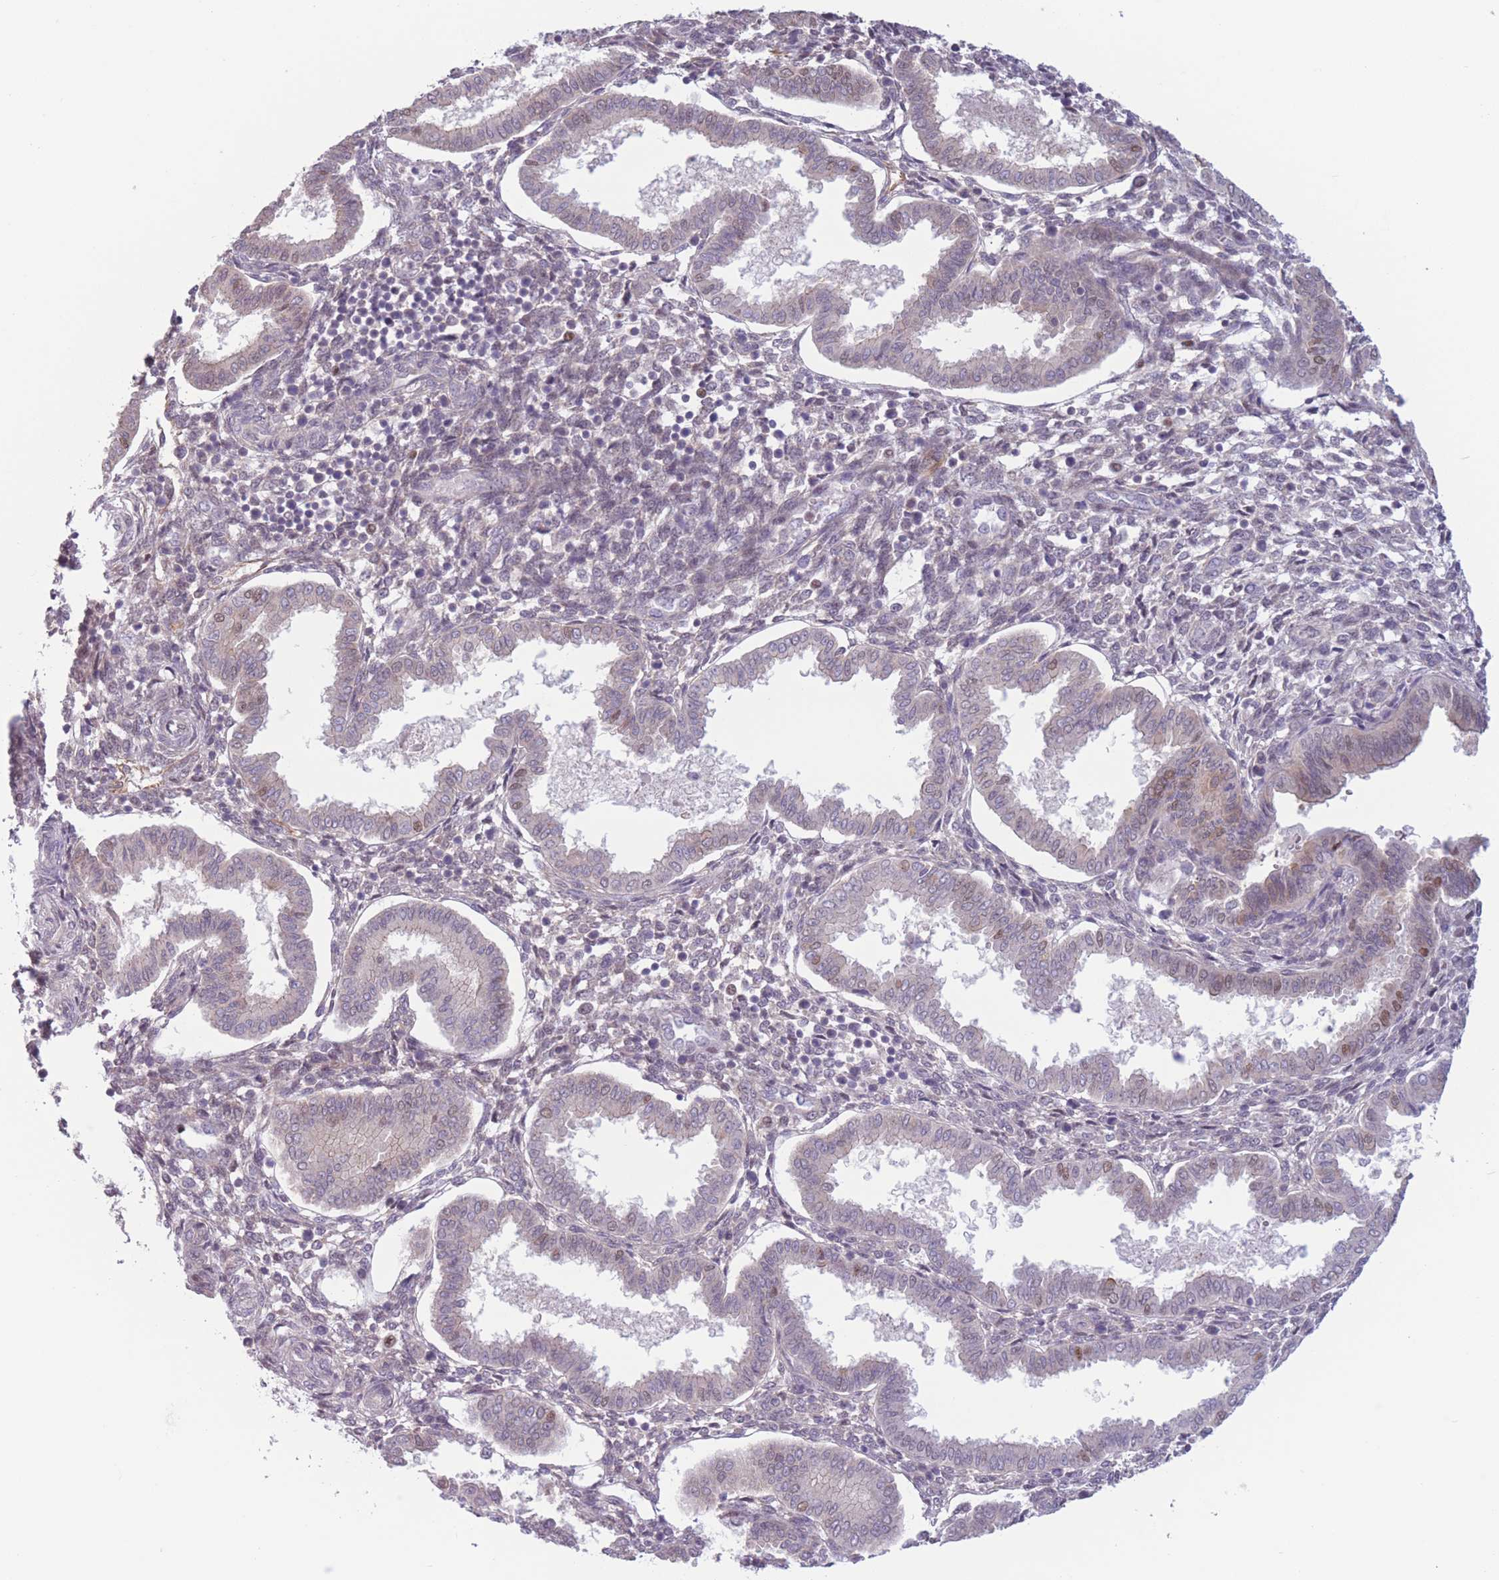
{"staining": {"intensity": "weak", "quantity": "<25%", "location": "nuclear"}, "tissue": "endometrium", "cell_type": "Cells in endometrial stroma", "image_type": "normal", "snomed": [{"axis": "morphology", "description": "Normal tissue, NOS"}, {"axis": "topography", "description": "Endometrium"}], "caption": "The immunohistochemistry histopathology image has no significant staining in cells in endometrial stroma of endometrium.", "gene": "ENSG00000267179", "patient": {"sex": "female", "age": 24}}